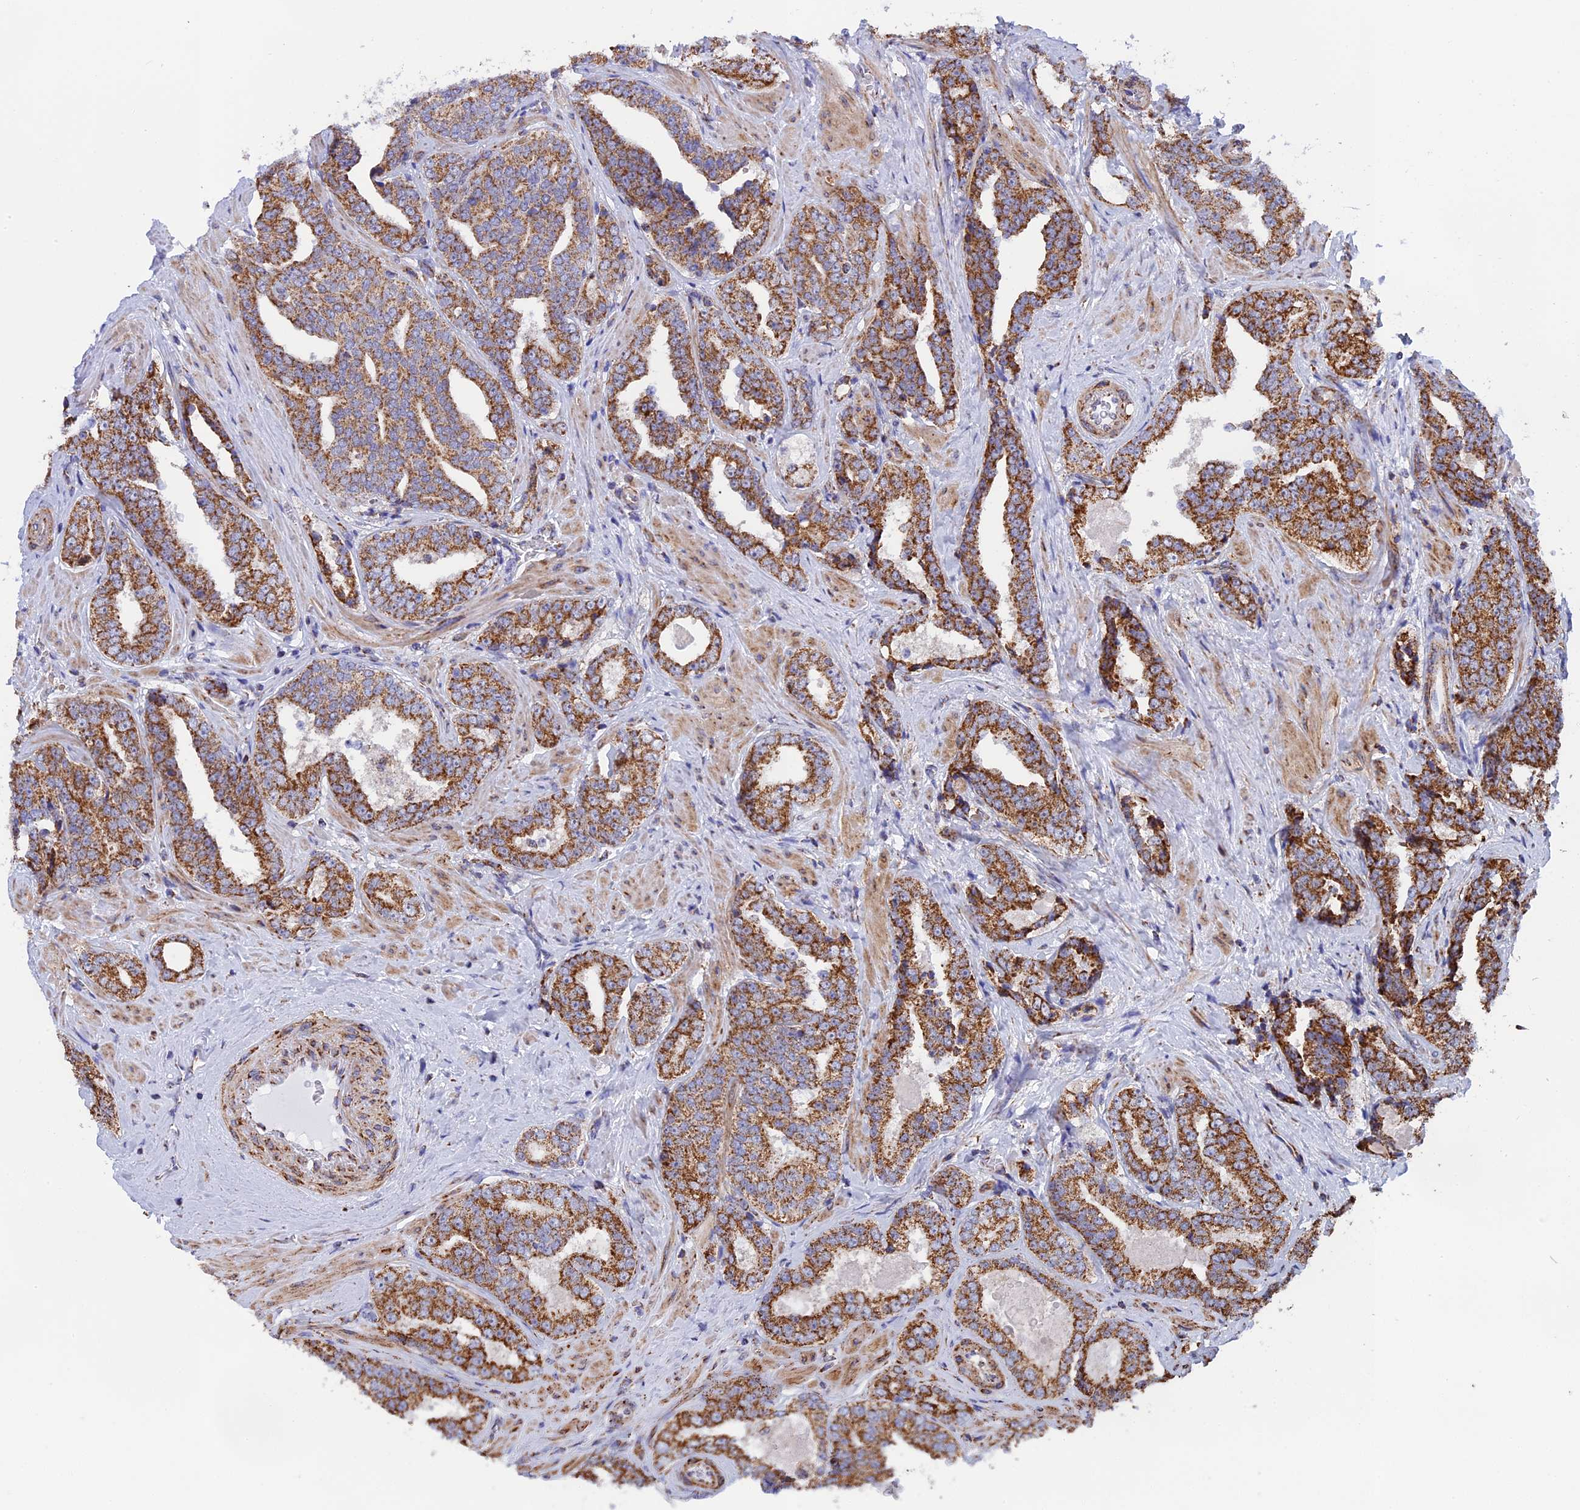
{"staining": {"intensity": "strong", "quantity": ">75%", "location": "cytoplasmic/membranous"}, "tissue": "prostate cancer", "cell_type": "Tumor cells", "image_type": "cancer", "snomed": [{"axis": "morphology", "description": "Adenocarcinoma, High grade"}, {"axis": "topography", "description": "Prostate"}], "caption": "An IHC micrograph of tumor tissue is shown. Protein staining in brown shows strong cytoplasmic/membranous positivity in adenocarcinoma (high-grade) (prostate) within tumor cells. (Stains: DAB in brown, nuclei in blue, Microscopy: brightfield microscopy at high magnification).", "gene": "CDC16", "patient": {"sex": "male", "age": 67}}